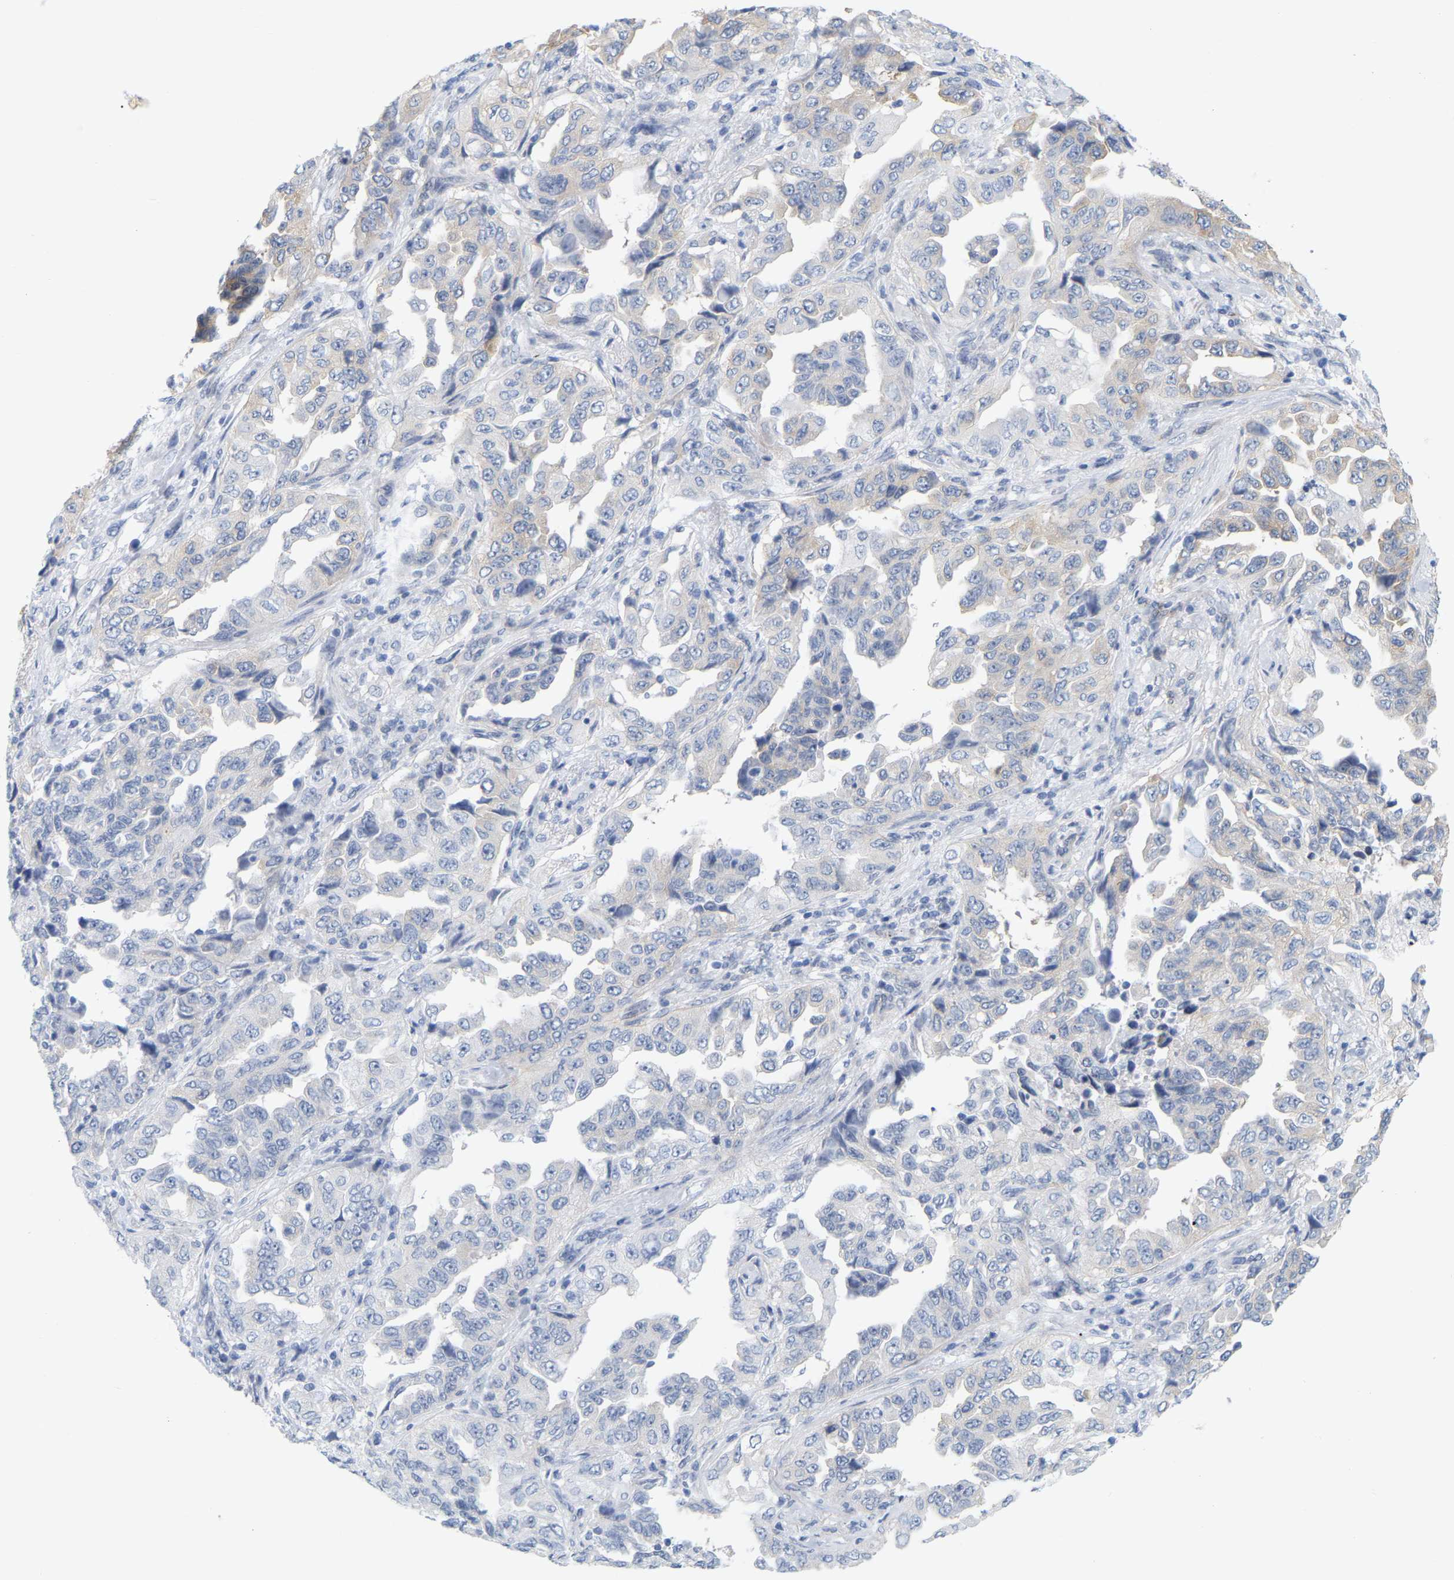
{"staining": {"intensity": "negative", "quantity": "none", "location": "none"}, "tissue": "lung cancer", "cell_type": "Tumor cells", "image_type": "cancer", "snomed": [{"axis": "morphology", "description": "Adenocarcinoma, NOS"}, {"axis": "topography", "description": "Lung"}], "caption": "Immunohistochemistry (IHC) histopathology image of neoplastic tissue: human adenocarcinoma (lung) stained with DAB (3,3'-diaminobenzidine) shows no significant protein positivity in tumor cells.", "gene": "RAPH1", "patient": {"sex": "female", "age": 51}}